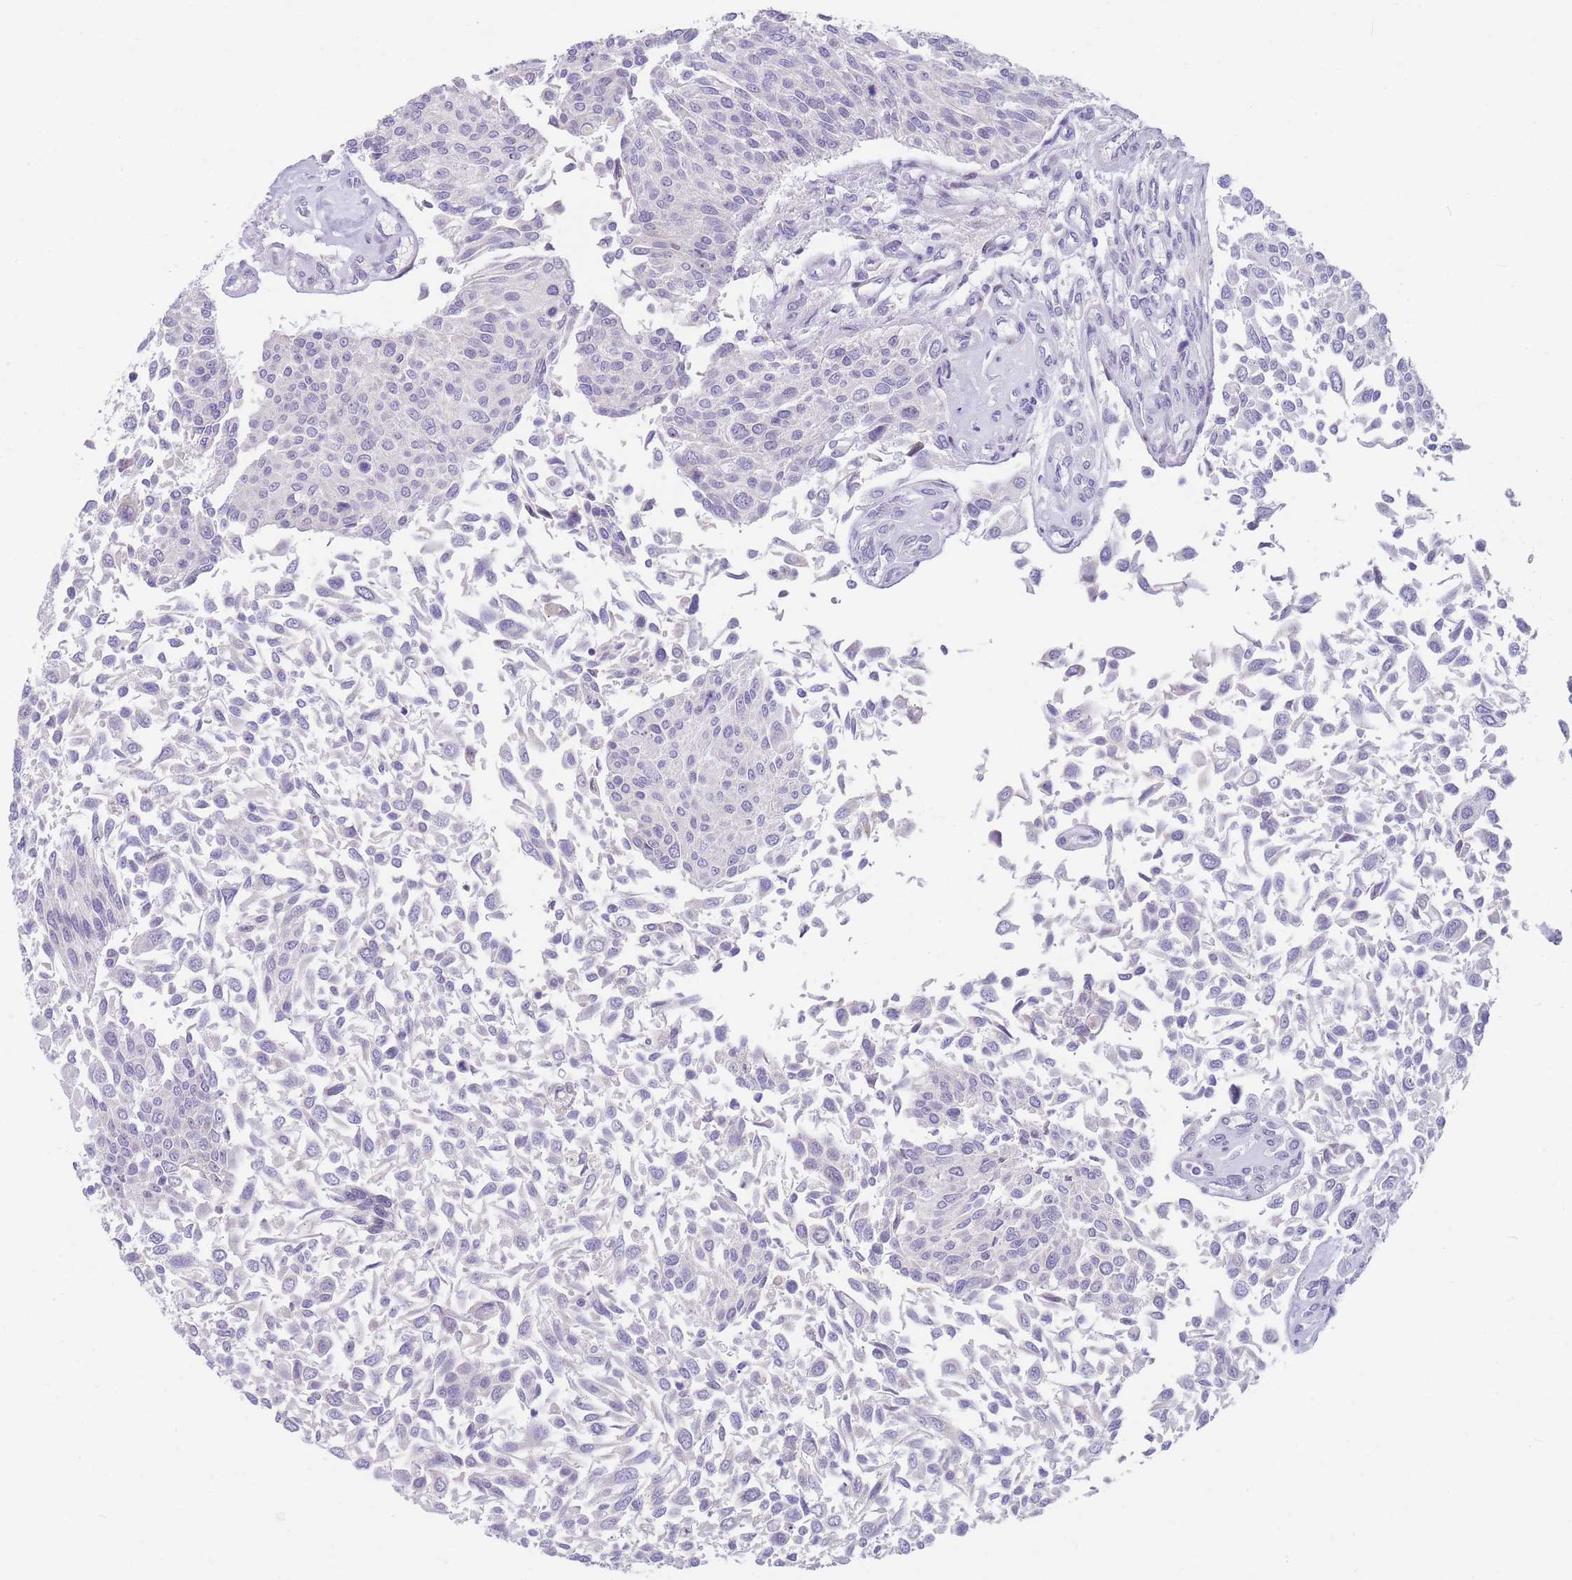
{"staining": {"intensity": "negative", "quantity": "none", "location": "none"}, "tissue": "urothelial cancer", "cell_type": "Tumor cells", "image_type": "cancer", "snomed": [{"axis": "morphology", "description": "Urothelial carcinoma, NOS"}, {"axis": "topography", "description": "Urinary bladder"}], "caption": "Image shows no significant protein expression in tumor cells of urothelial cancer.", "gene": "SHCBP1", "patient": {"sex": "male", "age": 55}}